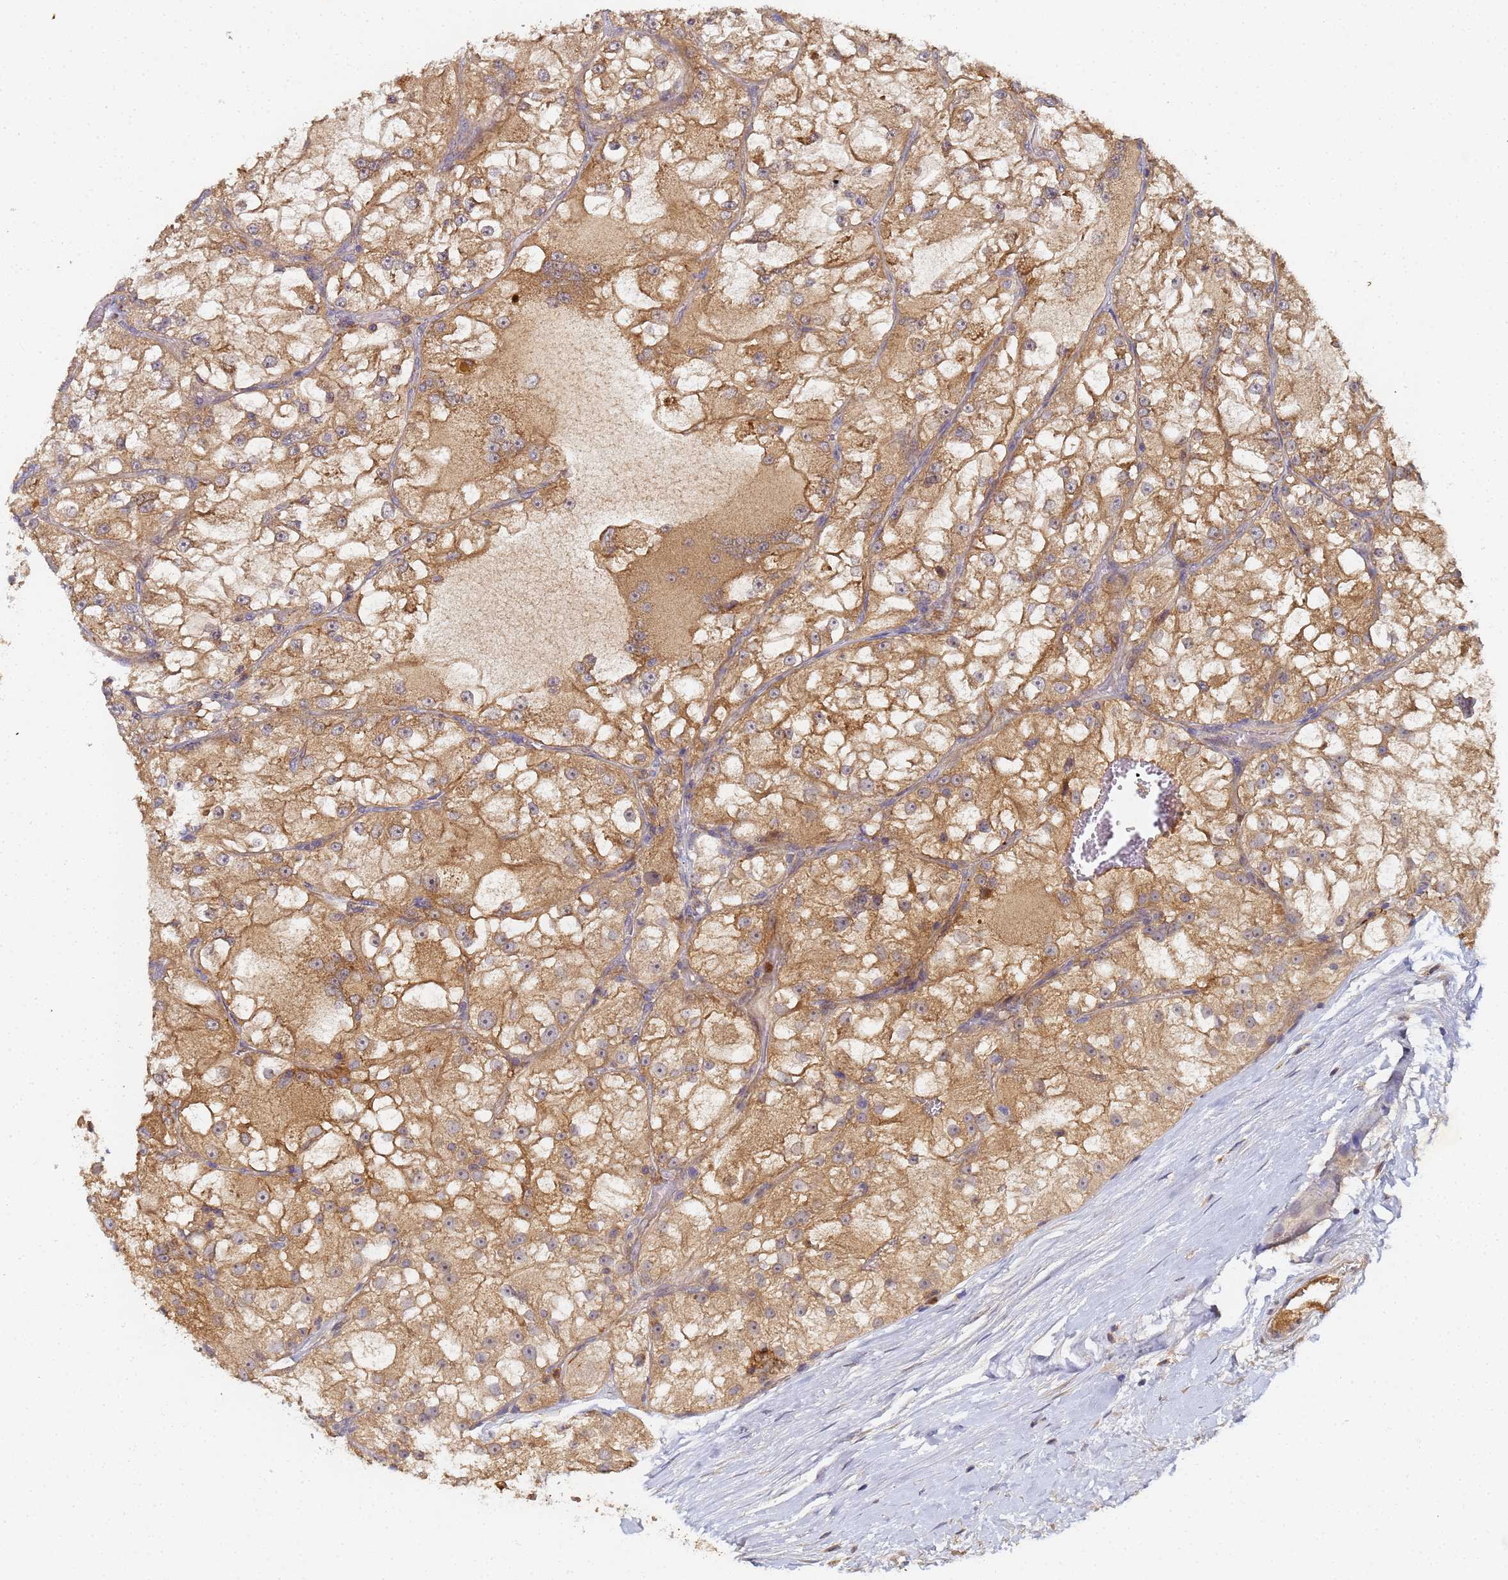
{"staining": {"intensity": "moderate", "quantity": ">75%", "location": "cytoplasmic/membranous"}, "tissue": "renal cancer", "cell_type": "Tumor cells", "image_type": "cancer", "snomed": [{"axis": "morphology", "description": "Adenocarcinoma, NOS"}, {"axis": "topography", "description": "Kidney"}], "caption": "An immunohistochemistry micrograph of tumor tissue is shown. Protein staining in brown labels moderate cytoplasmic/membranous positivity in renal adenocarcinoma within tumor cells.", "gene": "LRRC69", "patient": {"sex": "female", "age": 72}}